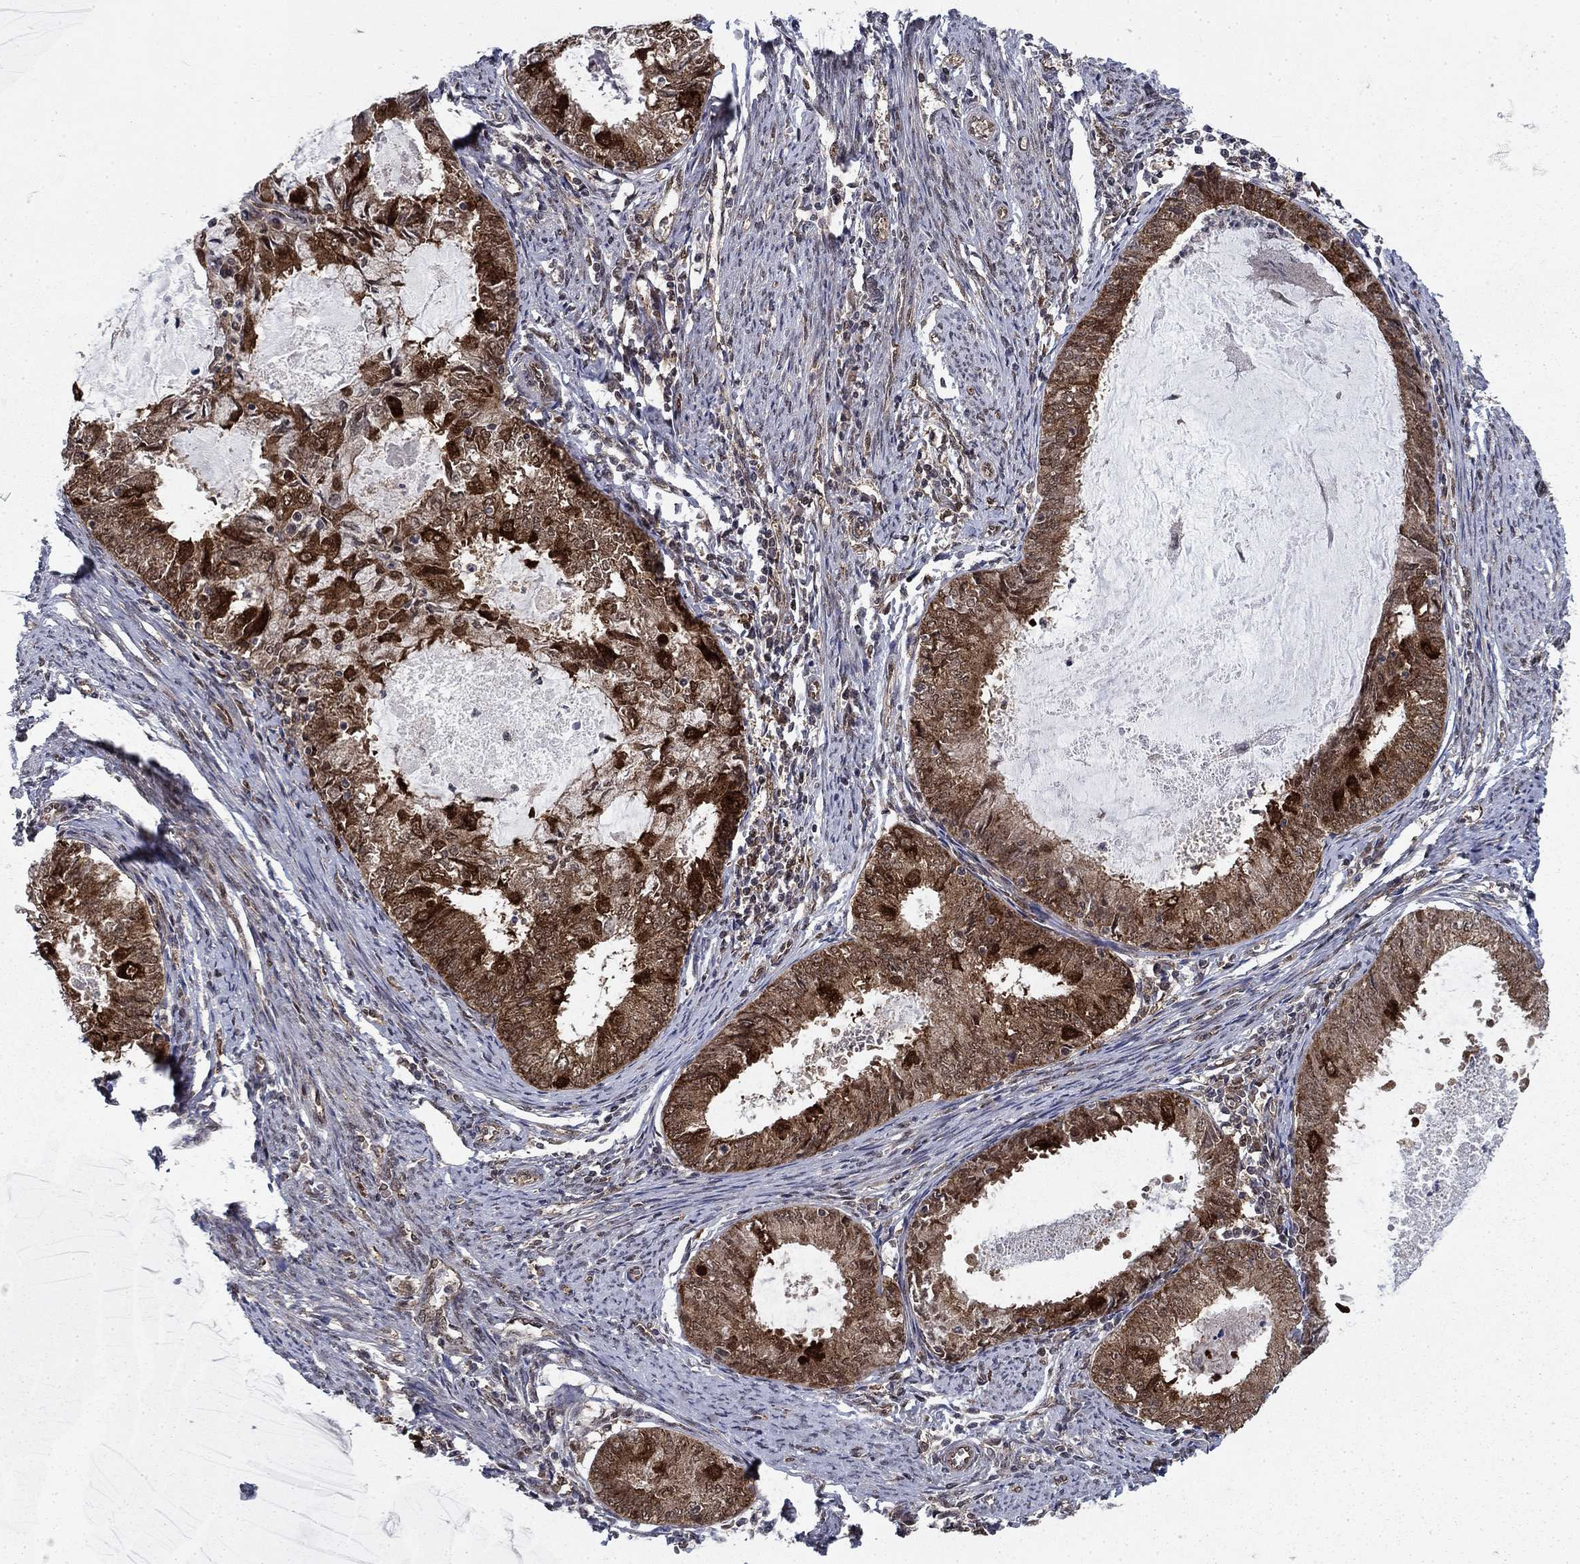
{"staining": {"intensity": "moderate", "quantity": ">75%", "location": "cytoplasmic/membranous"}, "tissue": "endometrial cancer", "cell_type": "Tumor cells", "image_type": "cancer", "snomed": [{"axis": "morphology", "description": "Adenocarcinoma, NOS"}, {"axis": "topography", "description": "Endometrium"}], "caption": "A histopathology image of endometrial cancer stained for a protein displays moderate cytoplasmic/membranous brown staining in tumor cells.", "gene": "DNAJA1", "patient": {"sex": "female", "age": 57}}